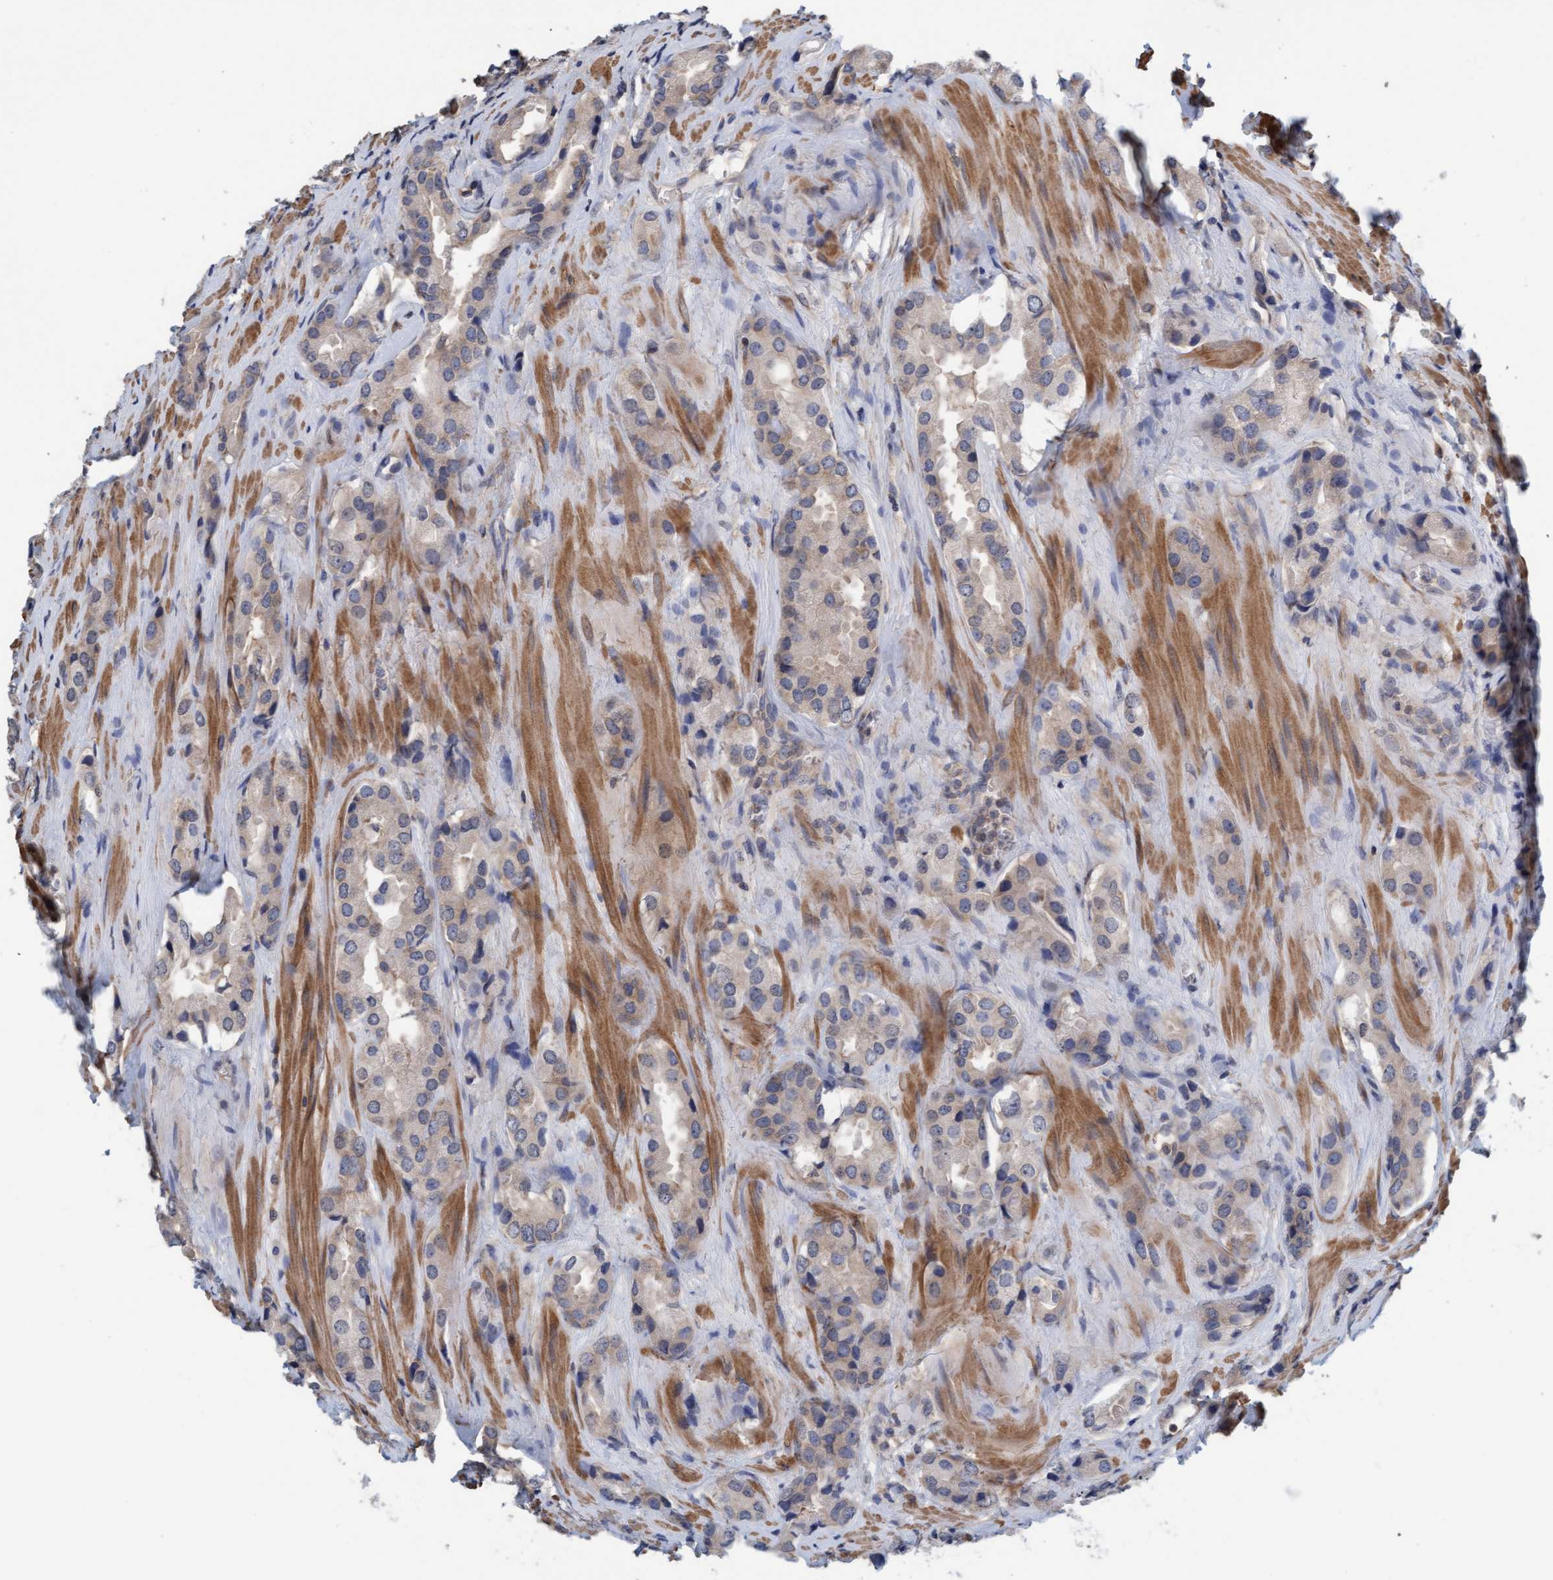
{"staining": {"intensity": "weak", "quantity": "<25%", "location": "cytoplasmic/membranous"}, "tissue": "prostate cancer", "cell_type": "Tumor cells", "image_type": "cancer", "snomed": [{"axis": "morphology", "description": "Adenocarcinoma, High grade"}, {"axis": "topography", "description": "Prostate"}], "caption": "The image exhibits no staining of tumor cells in high-grade adenocarcinoma (prostate).", "gene": "FXR2", "patient": {"sex": "male", "age": 63}}